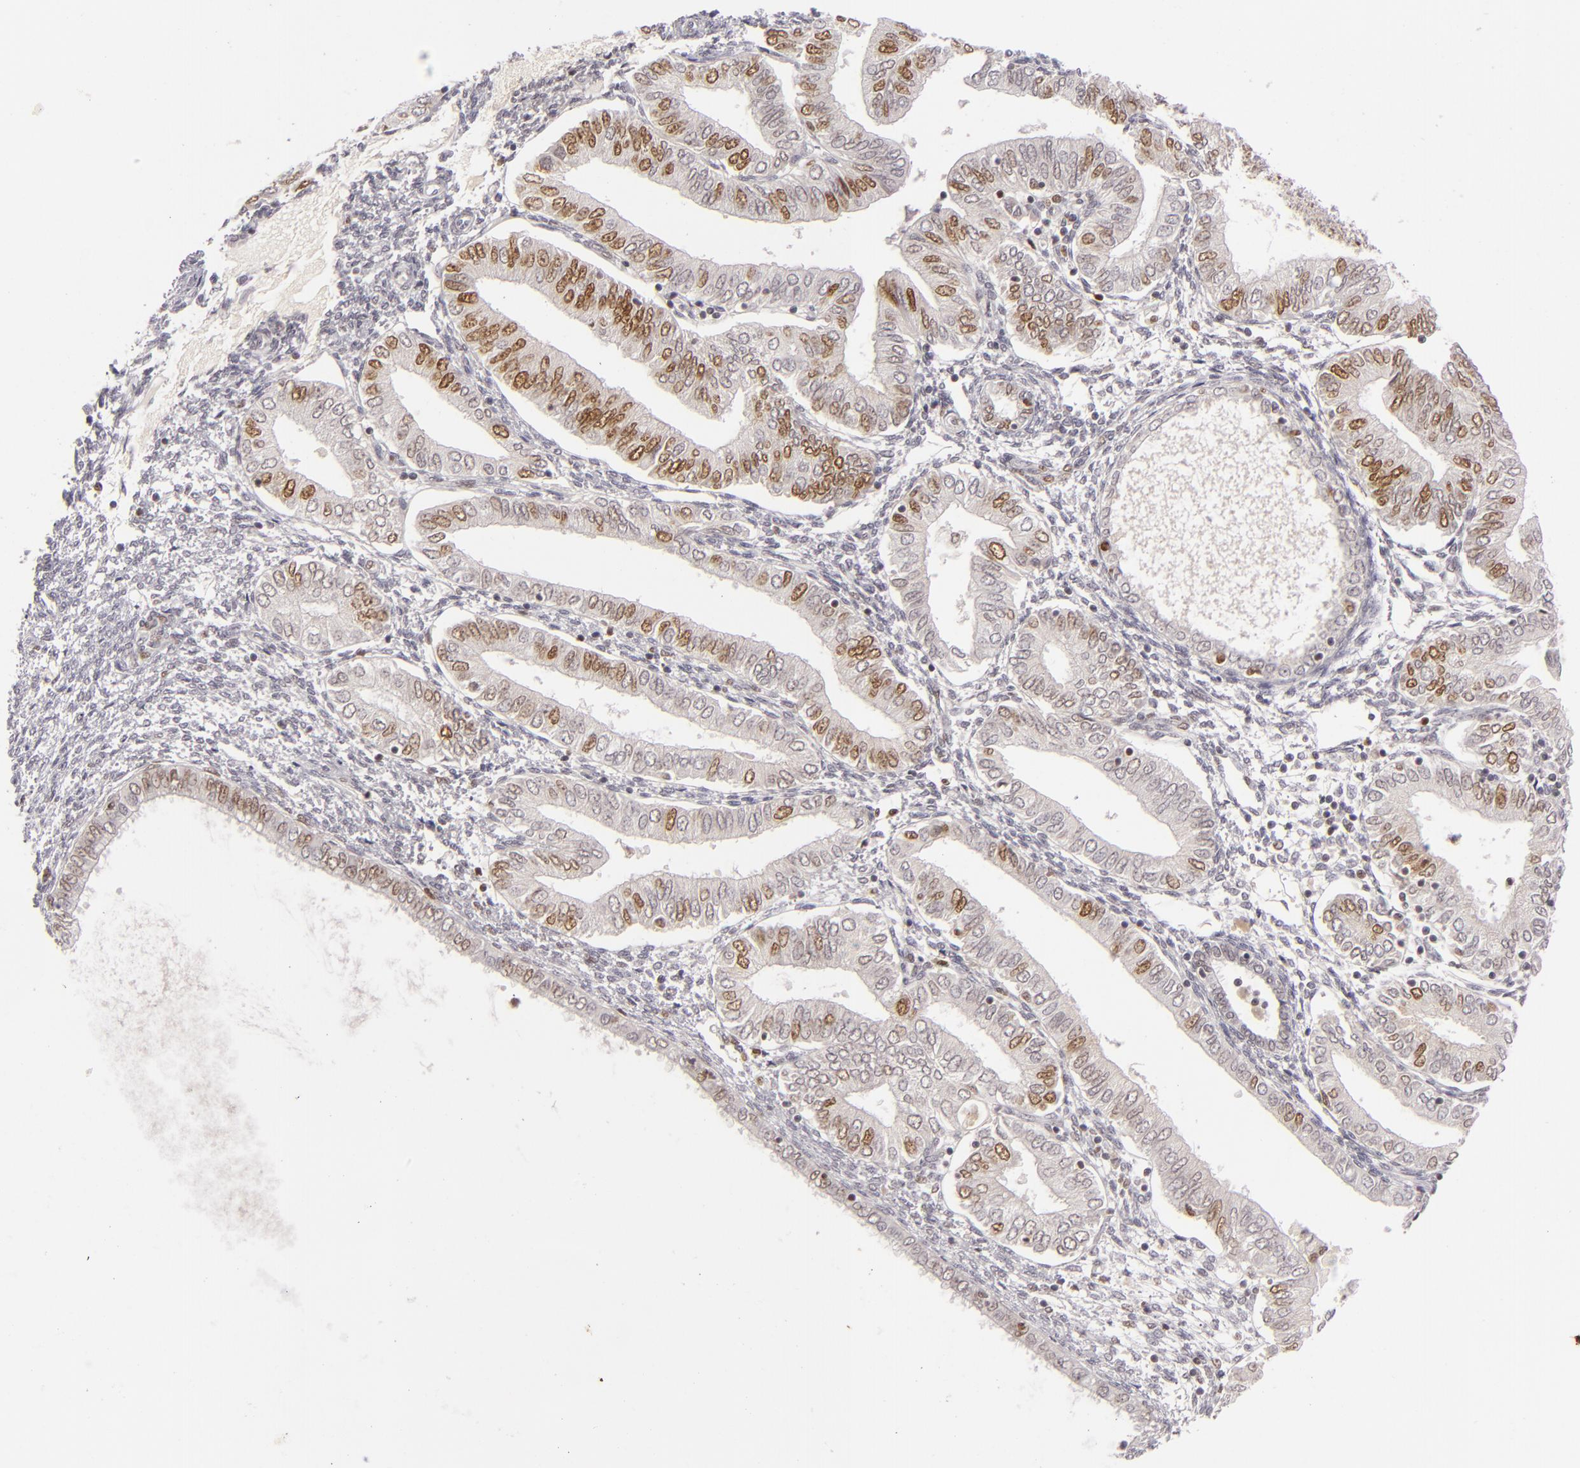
{"staining": {"intensity": "strong", "quantity": "25%-75%", "location": "nuclear"}, "tissue": "endometrial cancer", "cell_type": "Tumor cells", "image_type": "cancer", "snomed": [{"axis": "morphology", "description": "Adenocarcinoma, NOS"}, {"axis": "topography", "description": "Endometrium"}], "caption": "A high-resolution image shows immunohistochemistry (IHC) staining of endometrial cancer, which demonstrates strong nuclear expression in approximately 25%-75% of tumor cells.", "gene": "FEN1", "patient": {"sex": "female", "age": 51}}